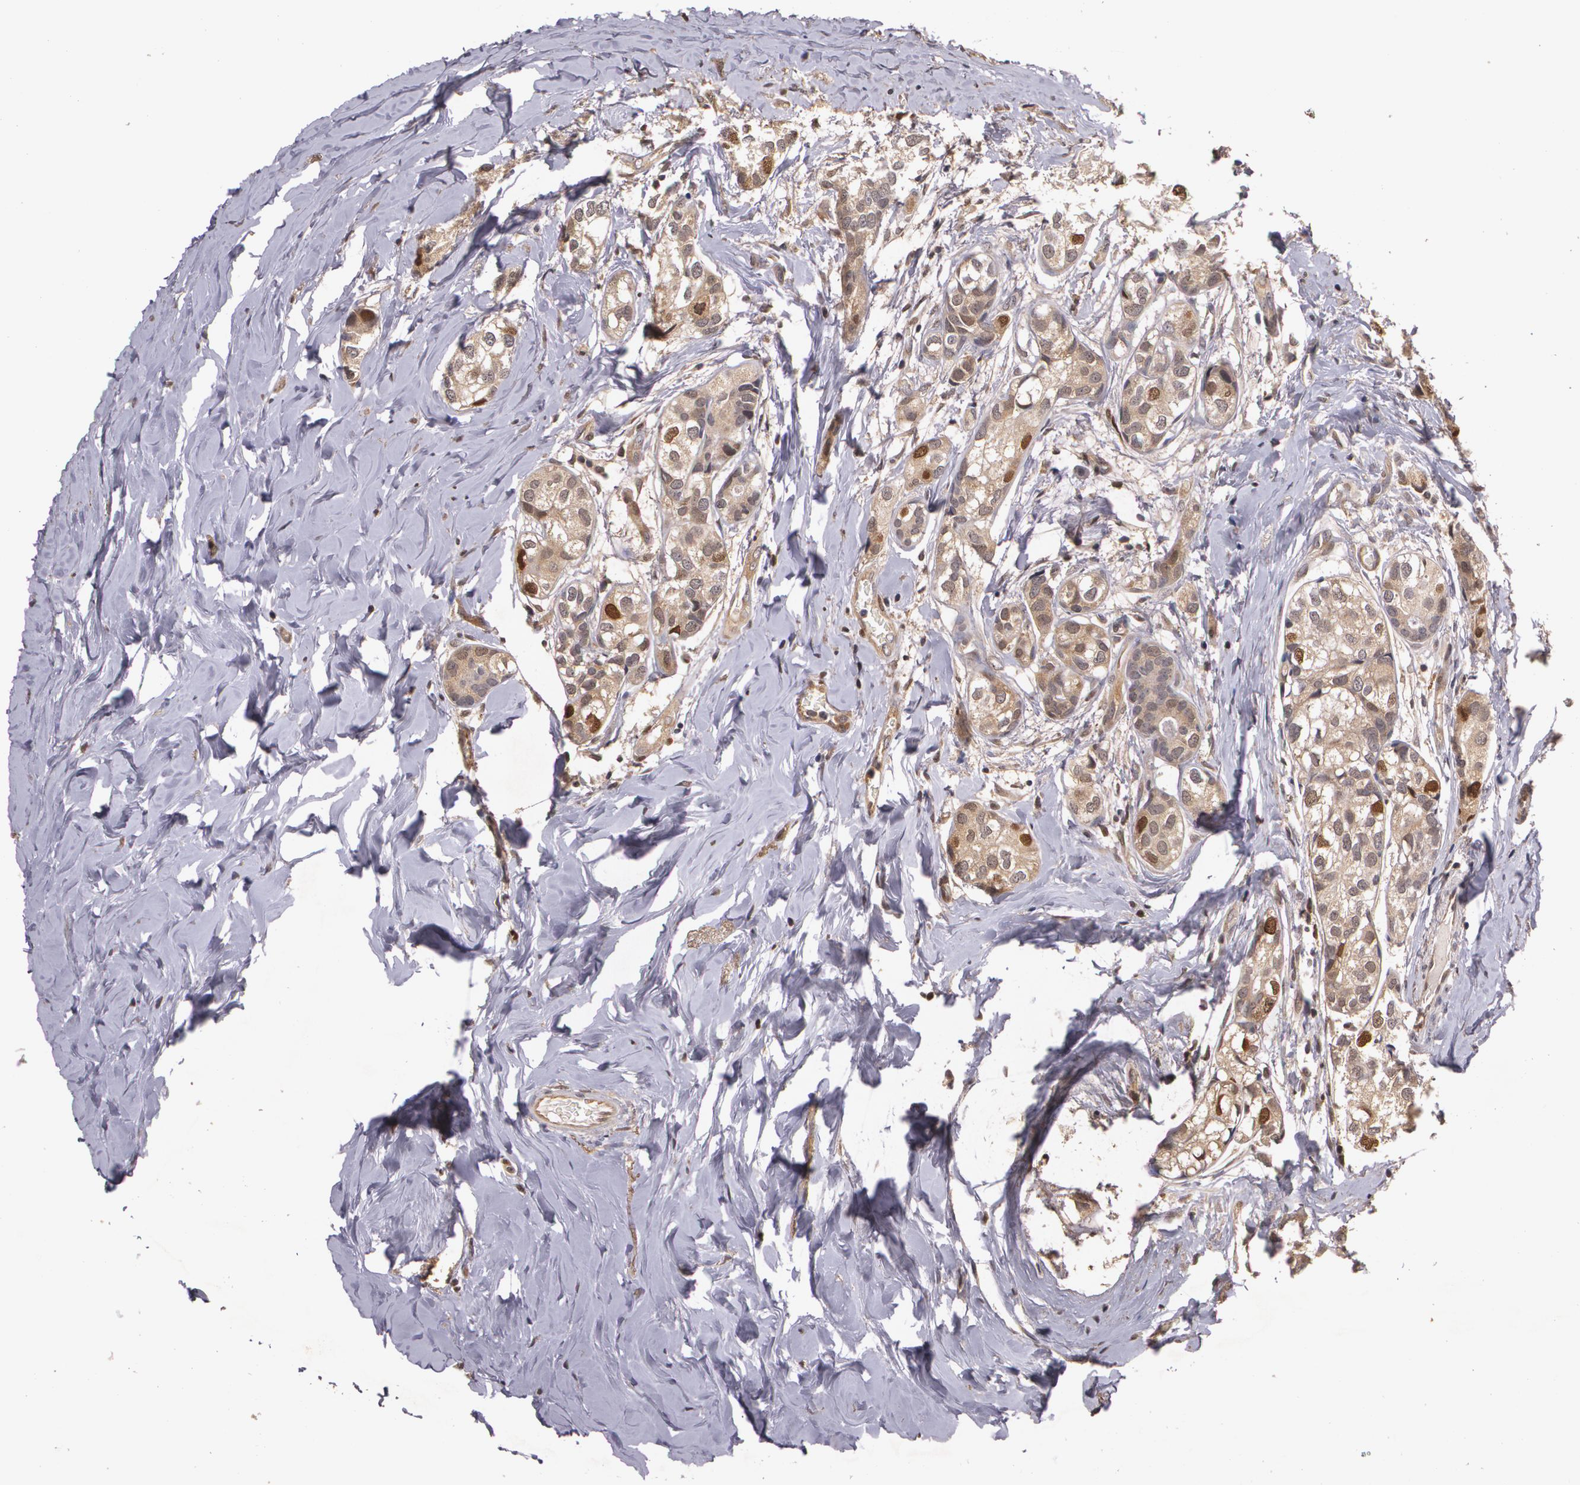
{"staining": {"intensity": "strong", "quantity": "25%-75%", "location": "cytoplasmic/membranous,nuclear"}, "tissue": "breast cancer", "cell_type": "Tumor cells", "image_type": "cancer", "snomed": [{"axis": "morphology", "description": "Duct carcinoma"}, {"axis": "topography", "description": "Breast"}], "caption": "Breast intraductal carcinoma tissue shows strong cytoplasmic/membranous and nuclear staining in approximately 25%-75% of tumor cells, visualized by immunohistochemistry. (DAB = brown stain, brightfield microscopy at high magnification).", "gene": "BRCA1", "patient": {"sex": "female", "age": 68}}